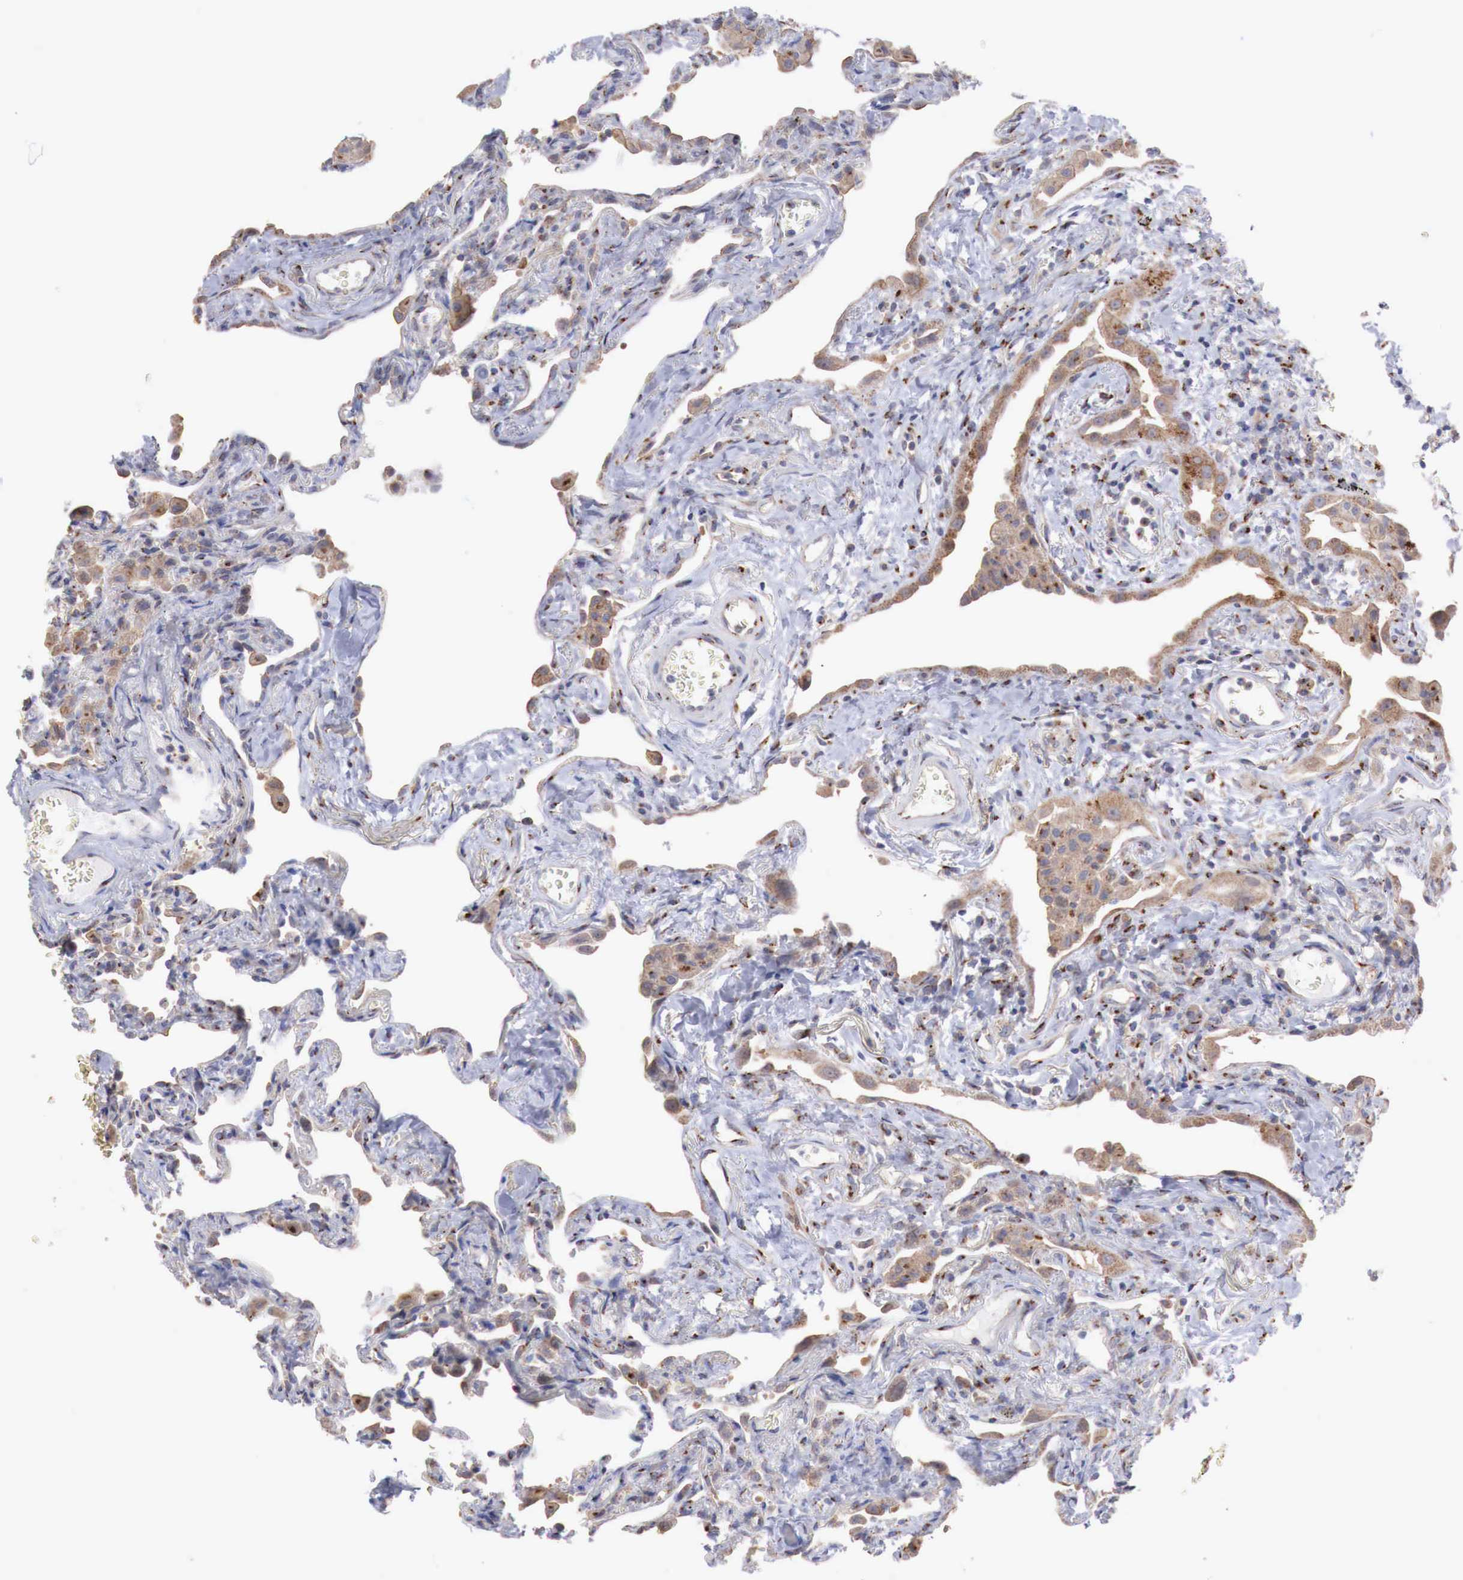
{"staining": {"intensity": "strong", "quantity": ">75%", "location": "cytoplasmic/membranous"}, "tissue": "lung", "cell_type": "Alveolar cells", "image_type": "normal", "snomed": [{"axis": "morphology", "description": "Normal tissue, NOS"}, {"axis": "topography", "description": "Lung"}], "caption": "Alveolar cells display strong cytoplasmic/membranous expression in approximately >75% of cells in unremarkable lung. (Stains: DAB (3,3'-diaminobenzidine) in brown, nuclei in blue, Microscopy: brightfield microscopy at high magnification).", "gene": "SYAP1", "patient": {"sex": "male", "age": 73}}